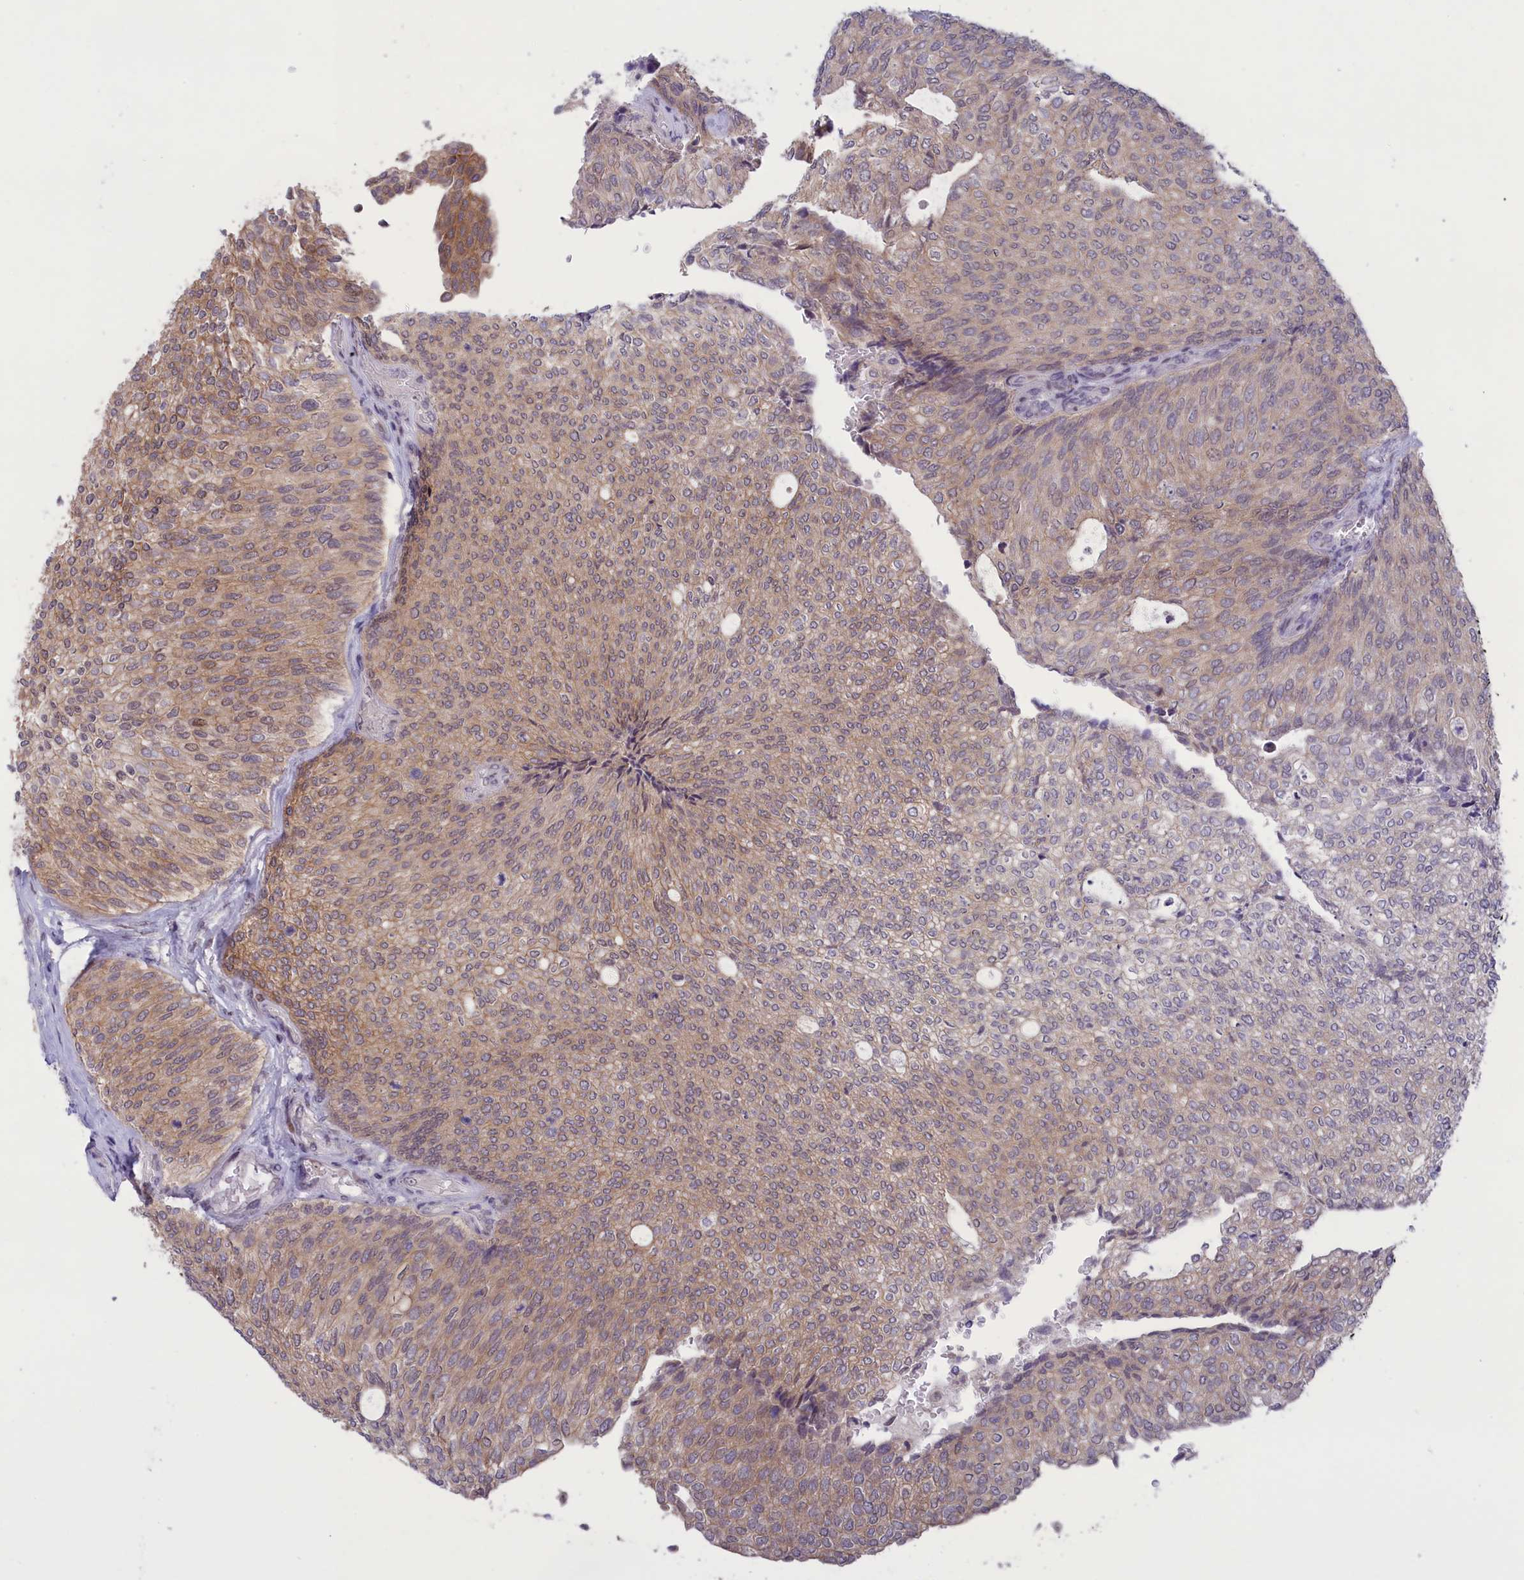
{"staining": {"intensity": "weak", "quantity": "25%-75%", "location": "cytoplasmic/membranous"}, "tissue": "urothelial cancer", "cell_type": "Tumor cells", "image_type": "cancer", "snomed": [{"axis": "morphology", "description": "Urothelial carcinoma, Low grade"}, {"axis": "topography", "description": "Urinary bladder"}], "caption": "Immunohistochemistry (IHC) (DAB) staining of urothelial cancer demonstrates weak cytoplasmic/membranous protein staining in about 25%-75% of tumor cells. Immunohistochemistry (IHC) stains the protein in brown and the nuclei are stained blue.", "gene": "CORO2A", "patient": {"sex": "female", "age": 79}}